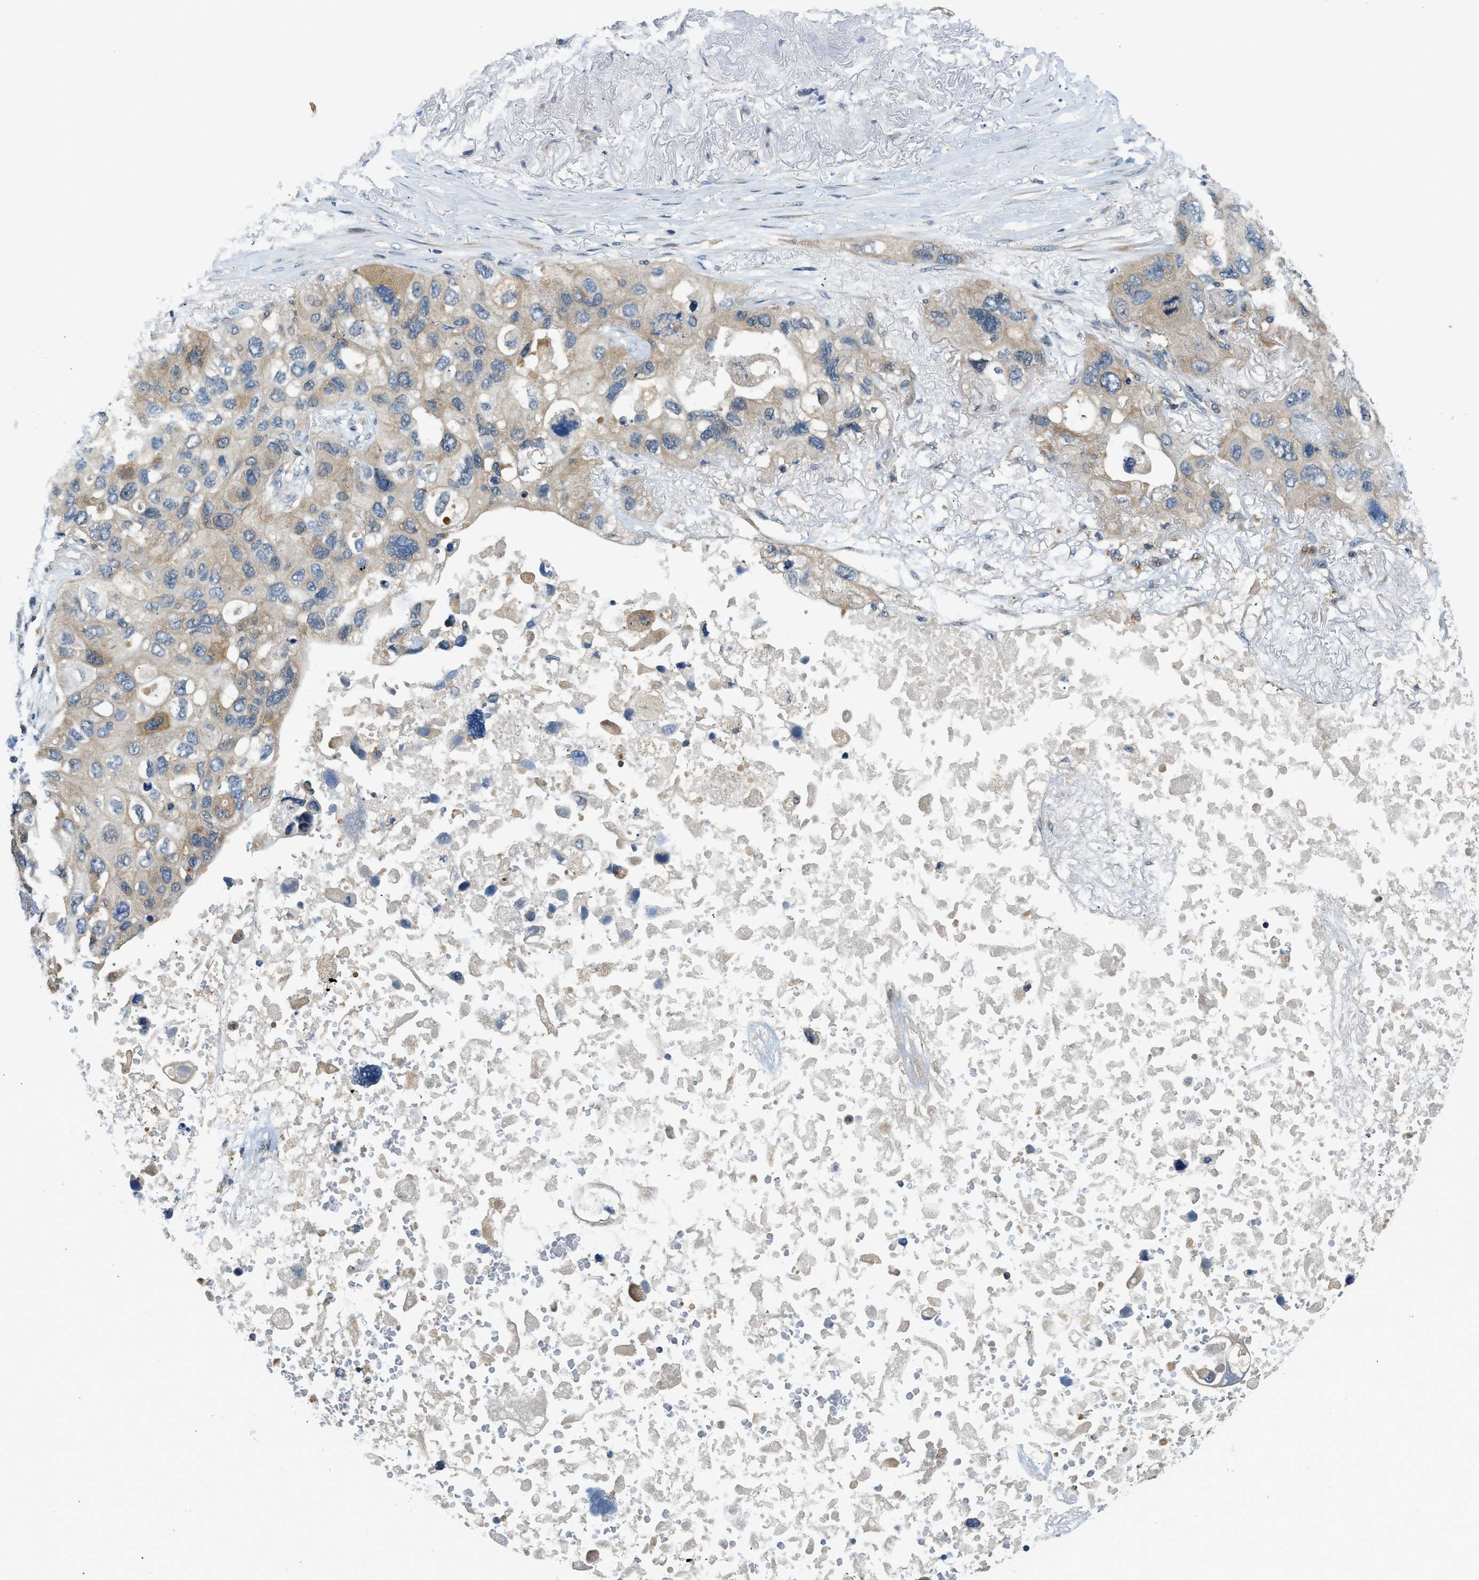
{"staining": {"intensity": "weak", "quantity": "25%-75%", "location": "cytoplasmic/membranous"}, "tissue": "lung cancer", "cell_type": "Tumor cells", "image_type": "cancer", "snomed": [{"axis": "morphology", "description": "Squamous cell carcinoma, NOS"}, {"axis": "topography", "description": "Lung"}], "caption": "Protein staining by immunohistochemistry (IHC) demonstrates weak cytoplasmic/membranous staining in about 25%-75% of tumor cells in lung squamous cell carcinoma. (Brightfield microscopy of DAB IHC at high magnification).", "gene": "KCNK1", "patient": {"sex": "female", "age": 73}}